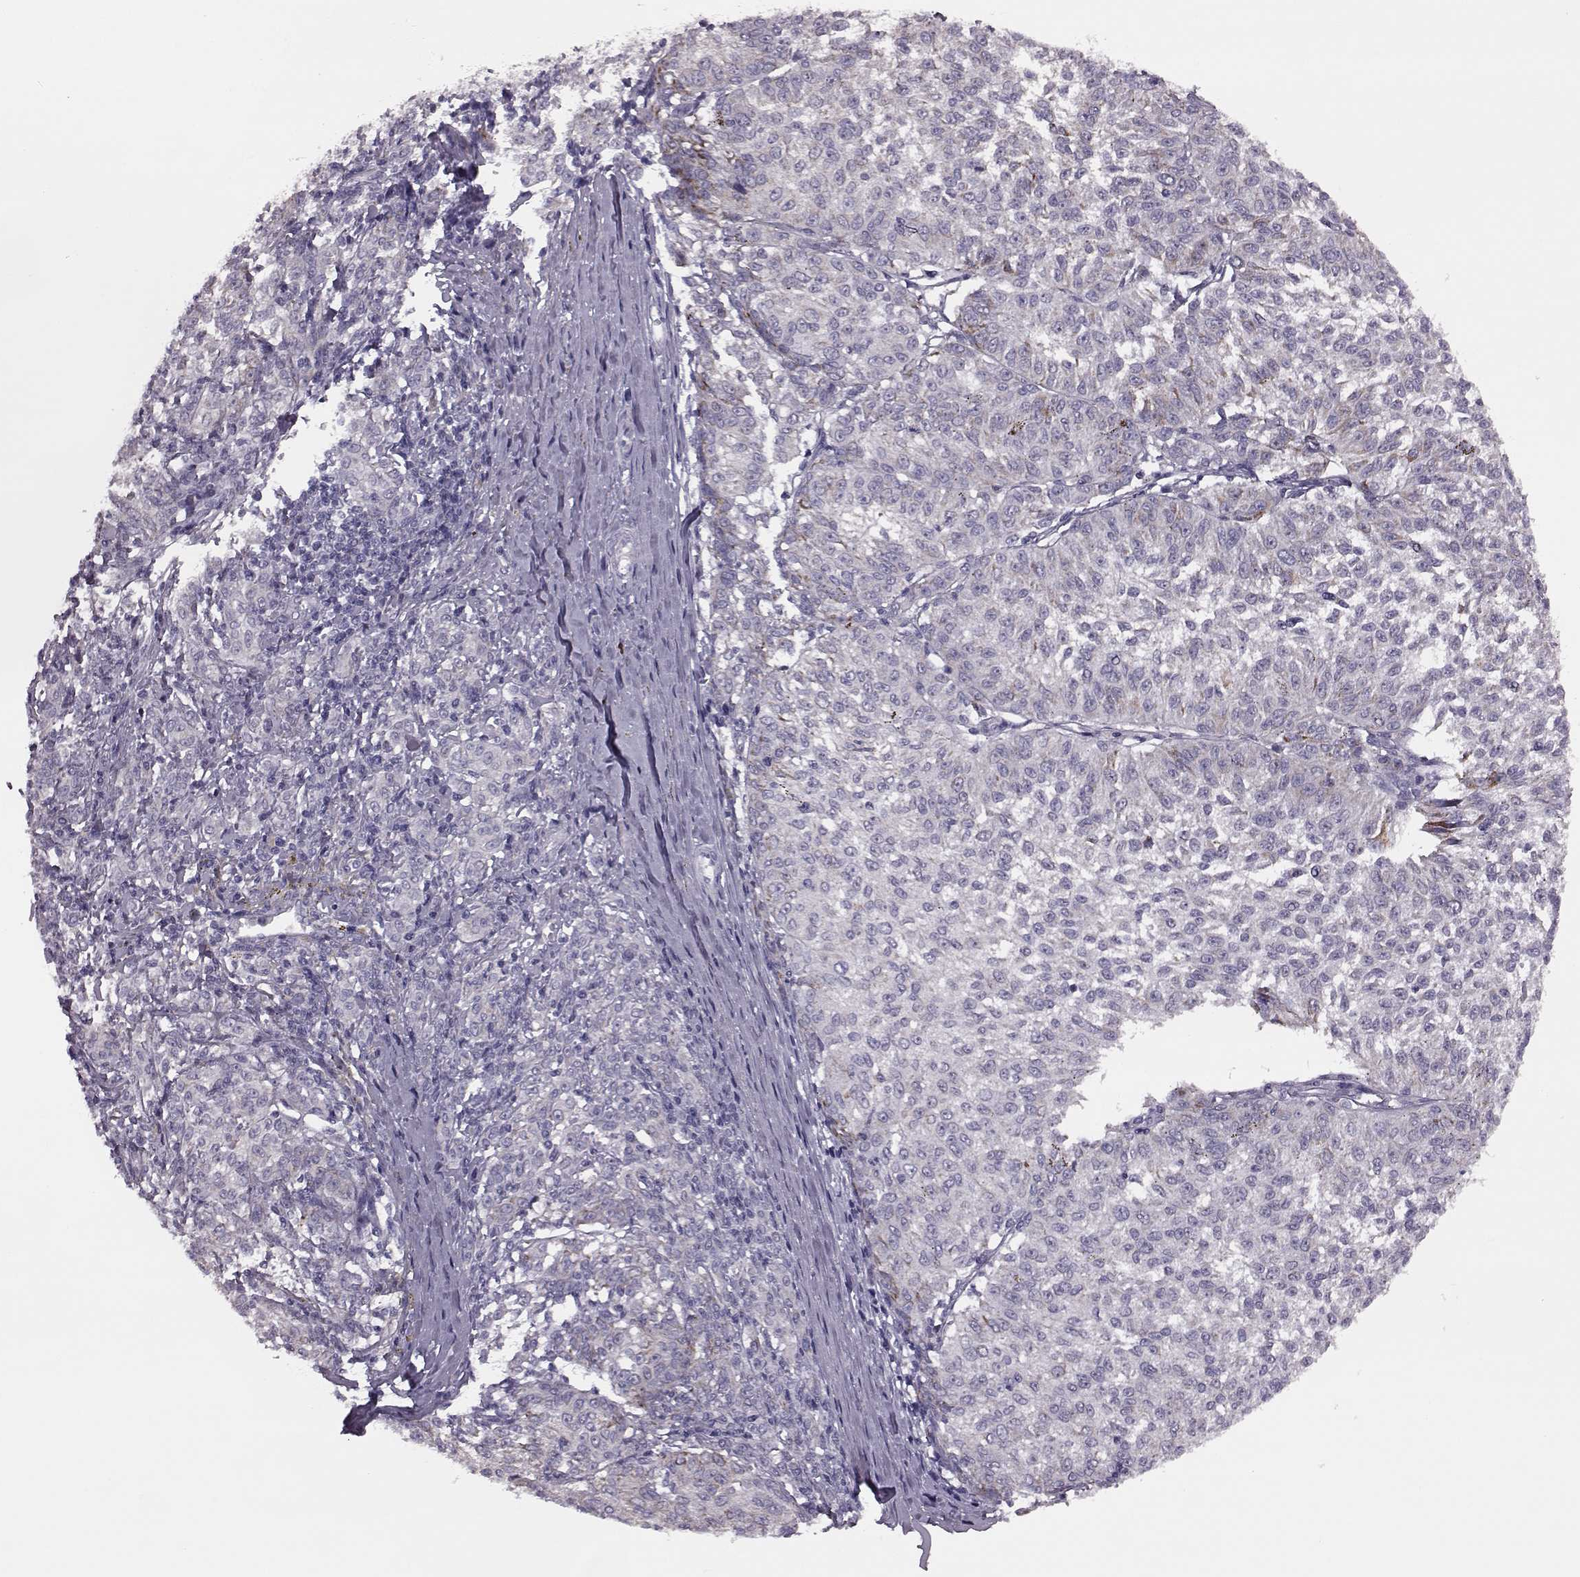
{"staining": {"intensity": "negative", "quantity": "none", "location": "none"}, "tissue": "melanoma", "cell_type": "Tumor cells", "image_type": "cancer", "snomed": [{"axis": "morphology", "description": "Malignant melanoma, NOS"}, {"axis": "topography", "description": "Skin"}], "caption": "This is an immunohistochemistry photomicrograph of malignant melanoma. There is no staining in tumor cells.", "gene": "RIMS2", "patient": {"sex": "female", "age": 72}}